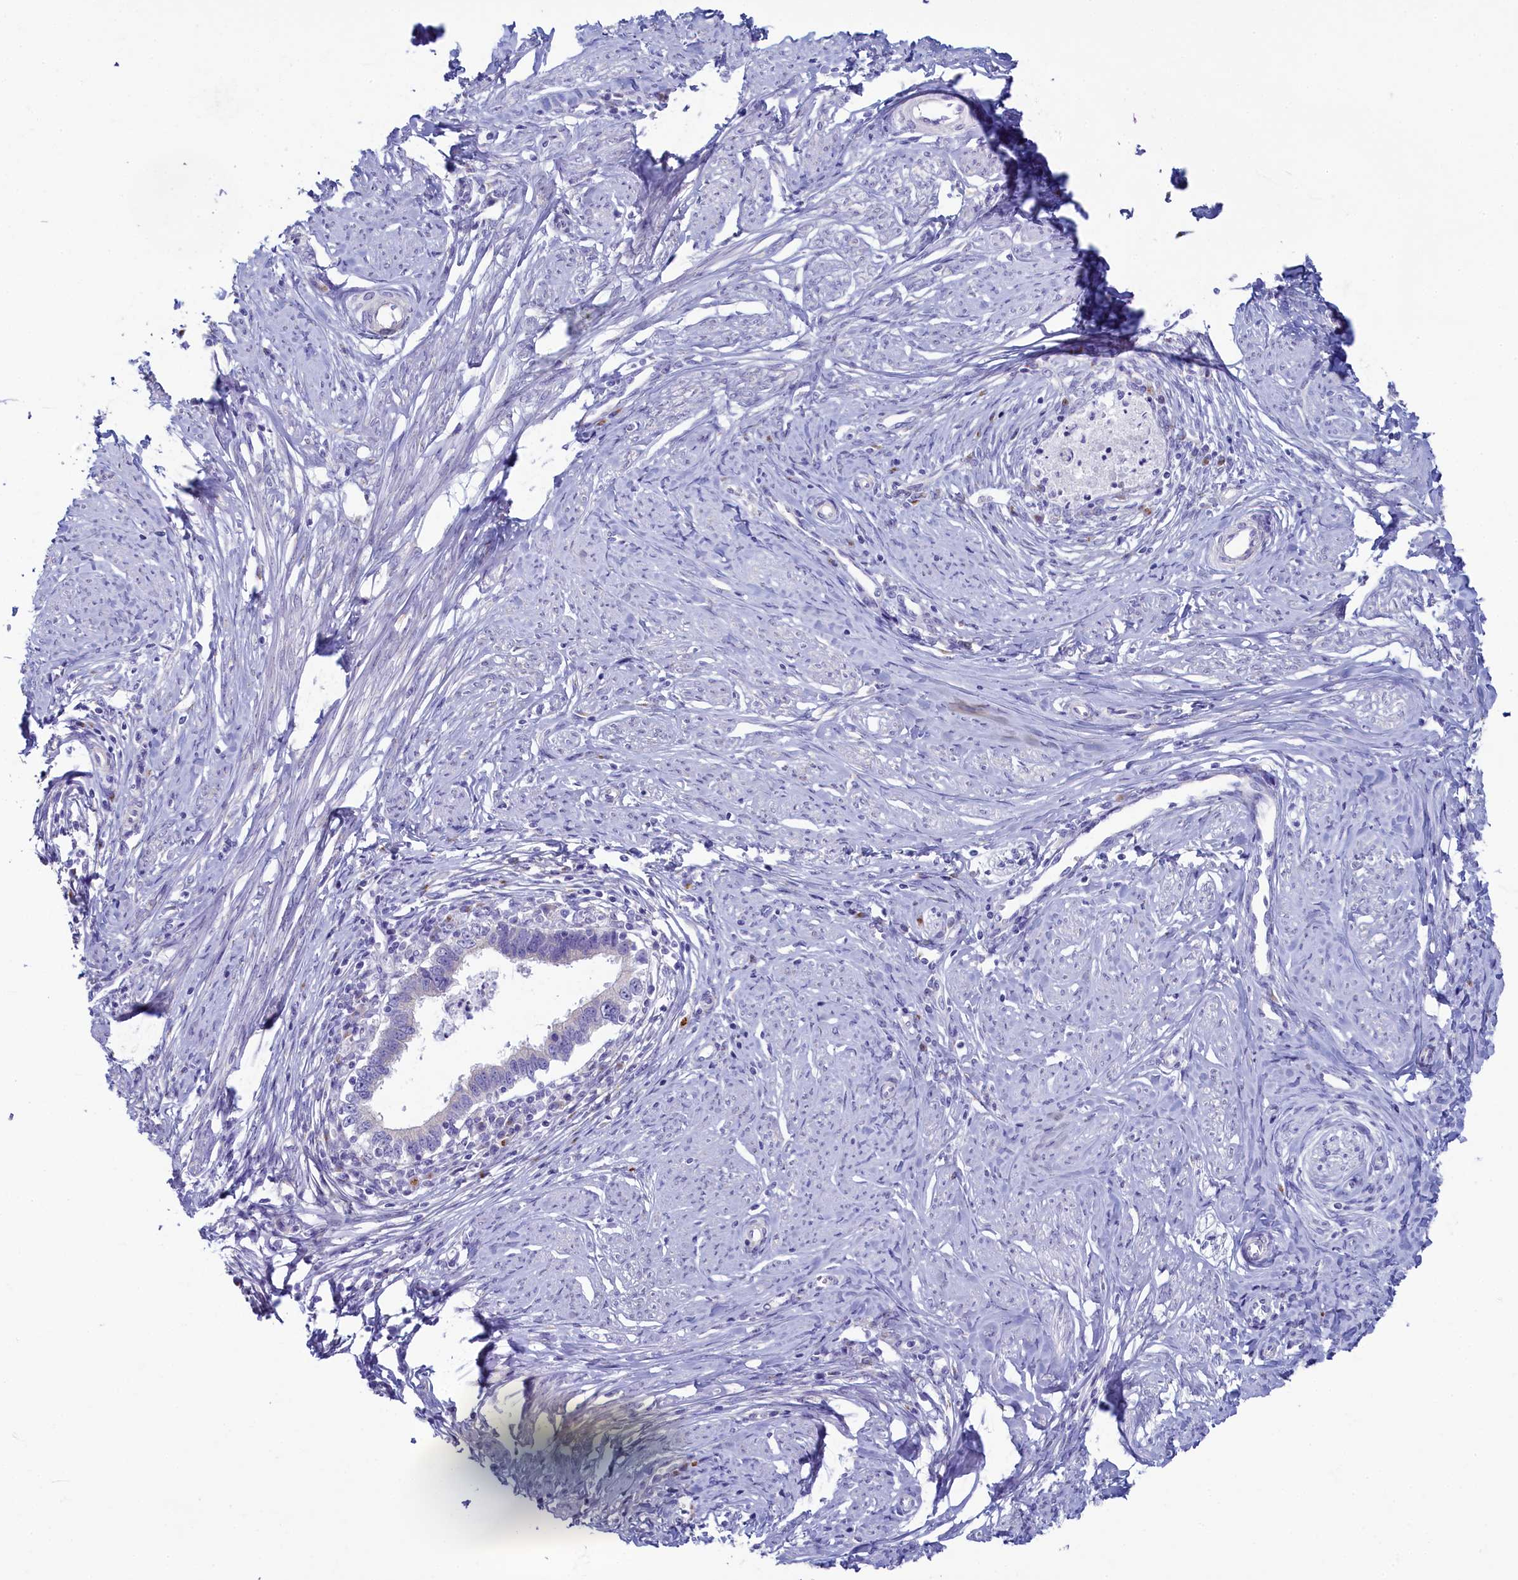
{"staining": {"intensity": "negative", "quantity": "none", "location": "none"}, "tissue": "cervical cancer", "cell_type": "Tumor cells", "image_type": "cancer", "snomed": [{"axis": "morphology", "description": "Adenocarcinoma, NOS"}, {"axis": "topography", "description": "Cervix"}], "caption": "Immunohistochemical staining of cervical adenocarcinoma displays no significant positivity in tumor cells.", "gene": "SKA3", "patient": {"sex": "female", "age": 36}}